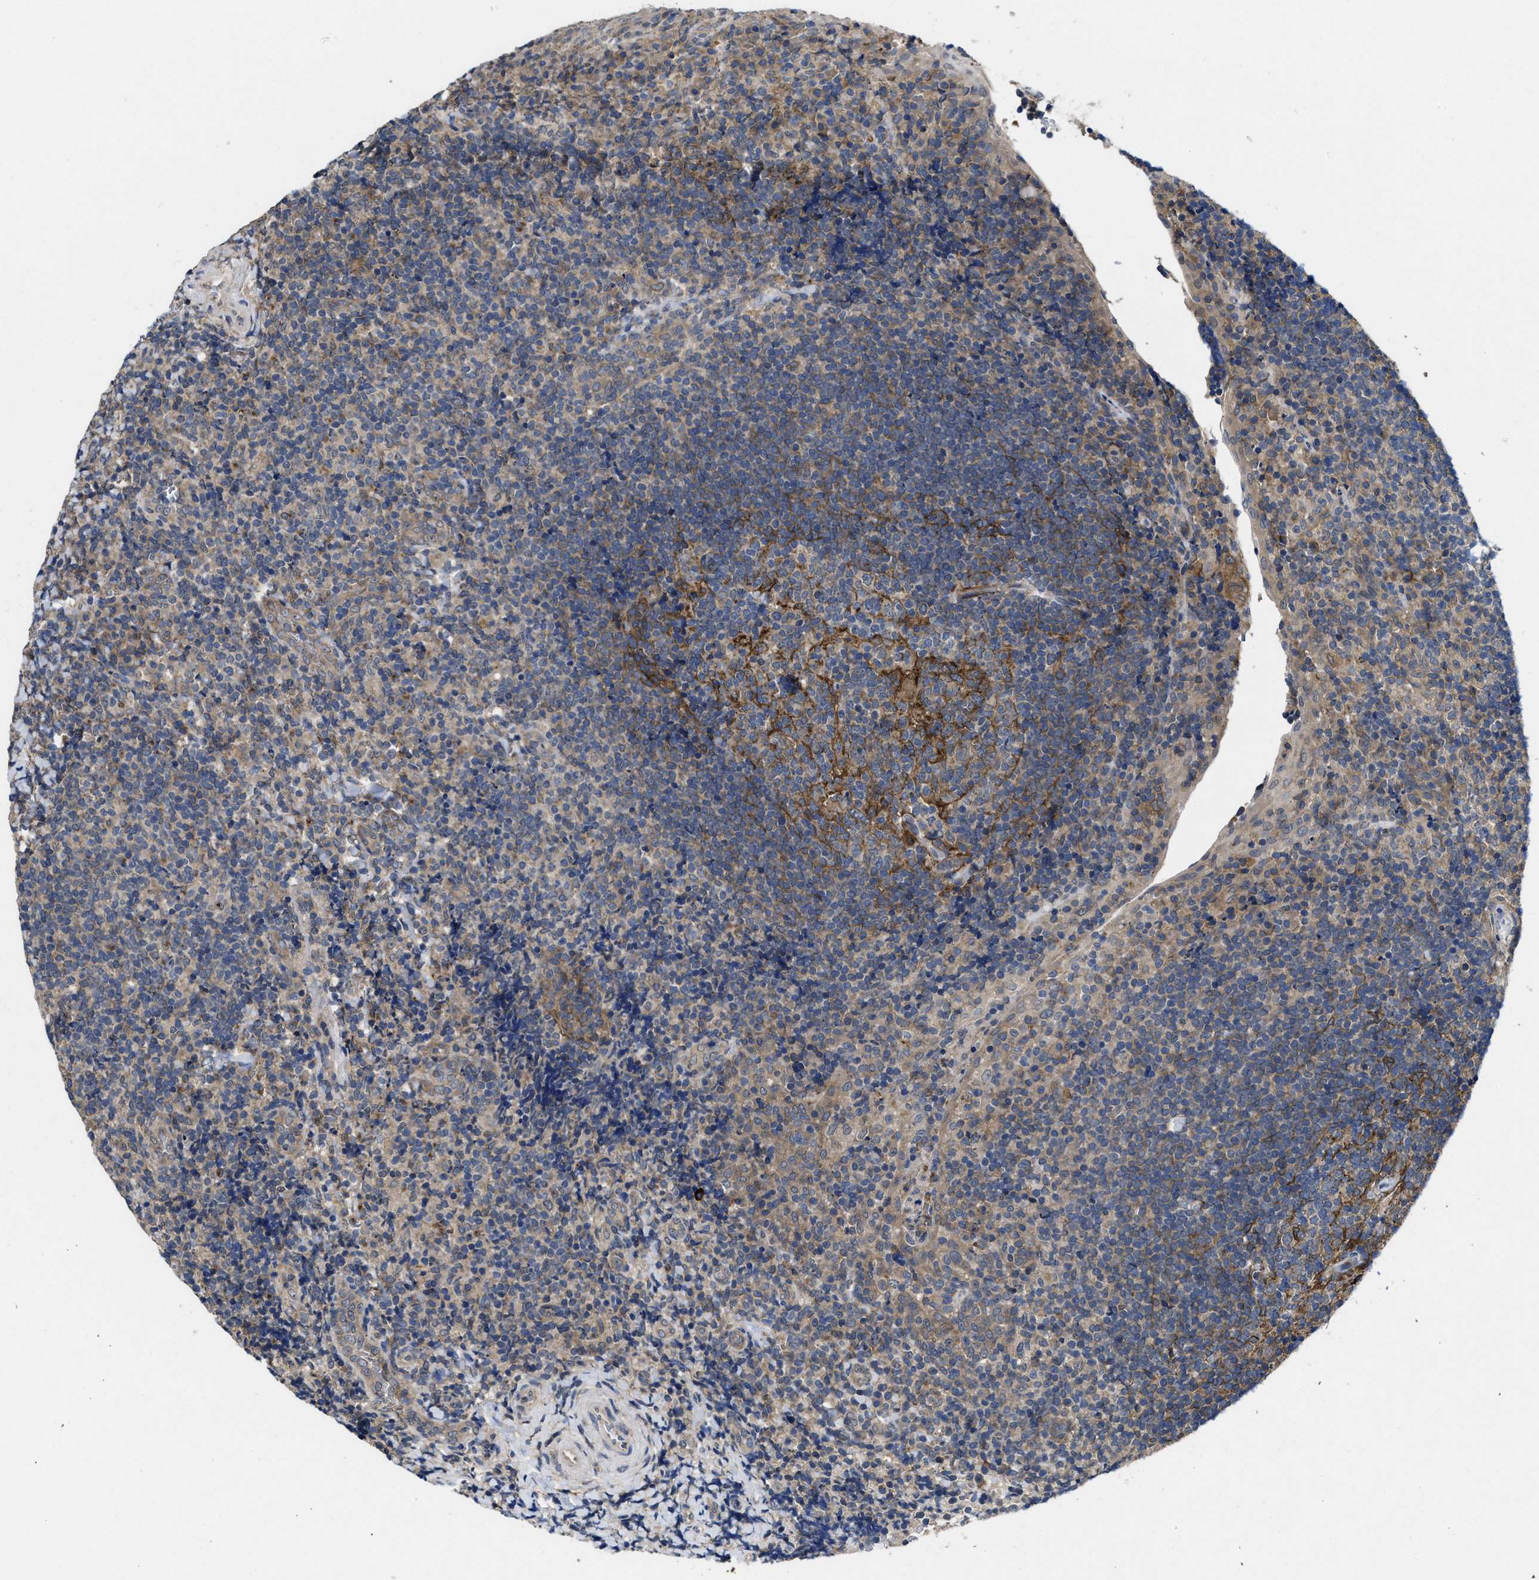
{"staining": {"intensity": "strong", "quantity": "25%-75%", "location": "cytoplasmic/membranous"}, "tissue": "tonsil", "cell_type": "Germinal center cells", "image_type": "normal", "snomed": [{"axis": "morphology", "description": "Normal tissue, NOS"}, {"axis": "topography", "description": "Tonsil"}], "caption": "Immunohistochemistry (IHC) photomicrograph of unremarkable tonsil stained for a protein (brown), which reveals high levels of strong cytoplasmic/membranous staining in about 25%-75% of germinal center cells.", "gene": "PKD2", "patient": {"sex": "male", "age": 37}}